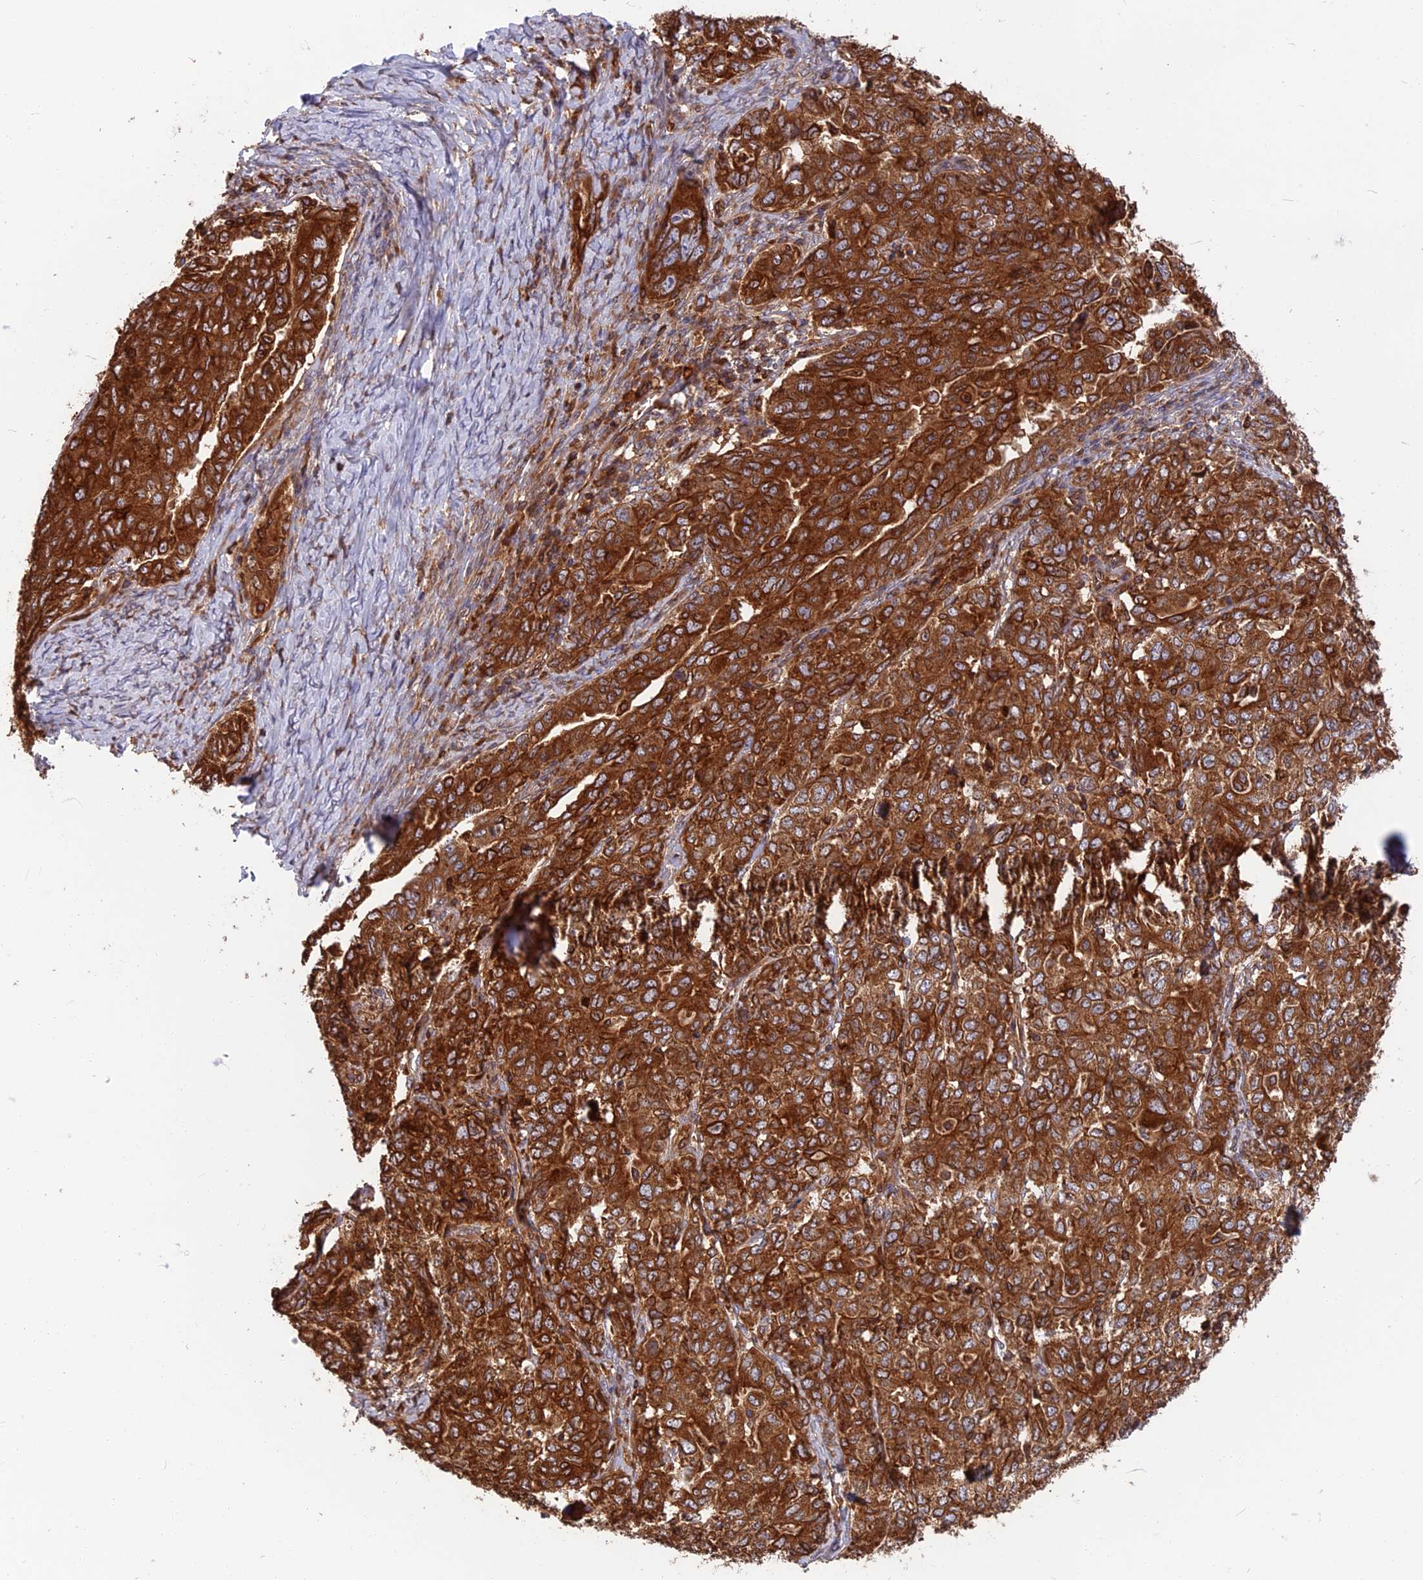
{"staining": {"intensity": "strong", "quantity": ">75%", "location": "cytoplasmic/membranous"}, "tissue": "ovarian cancer", "cell_type": "Tumor cells", "image_type": "cancer", "snomed": [{"axis": "morphology", "description": "Carcinoma, endometroid"}, {"axis": "topography", "description": "Ovary"}], "caption": "A high amount of strong cytoplasmic/membranous expression is identified in about >75% of tumor cells in endometroid carcinoma (ovarian) tissue.", "gene": "WDR1", "patient": {"sex": "female", "age": 62}}